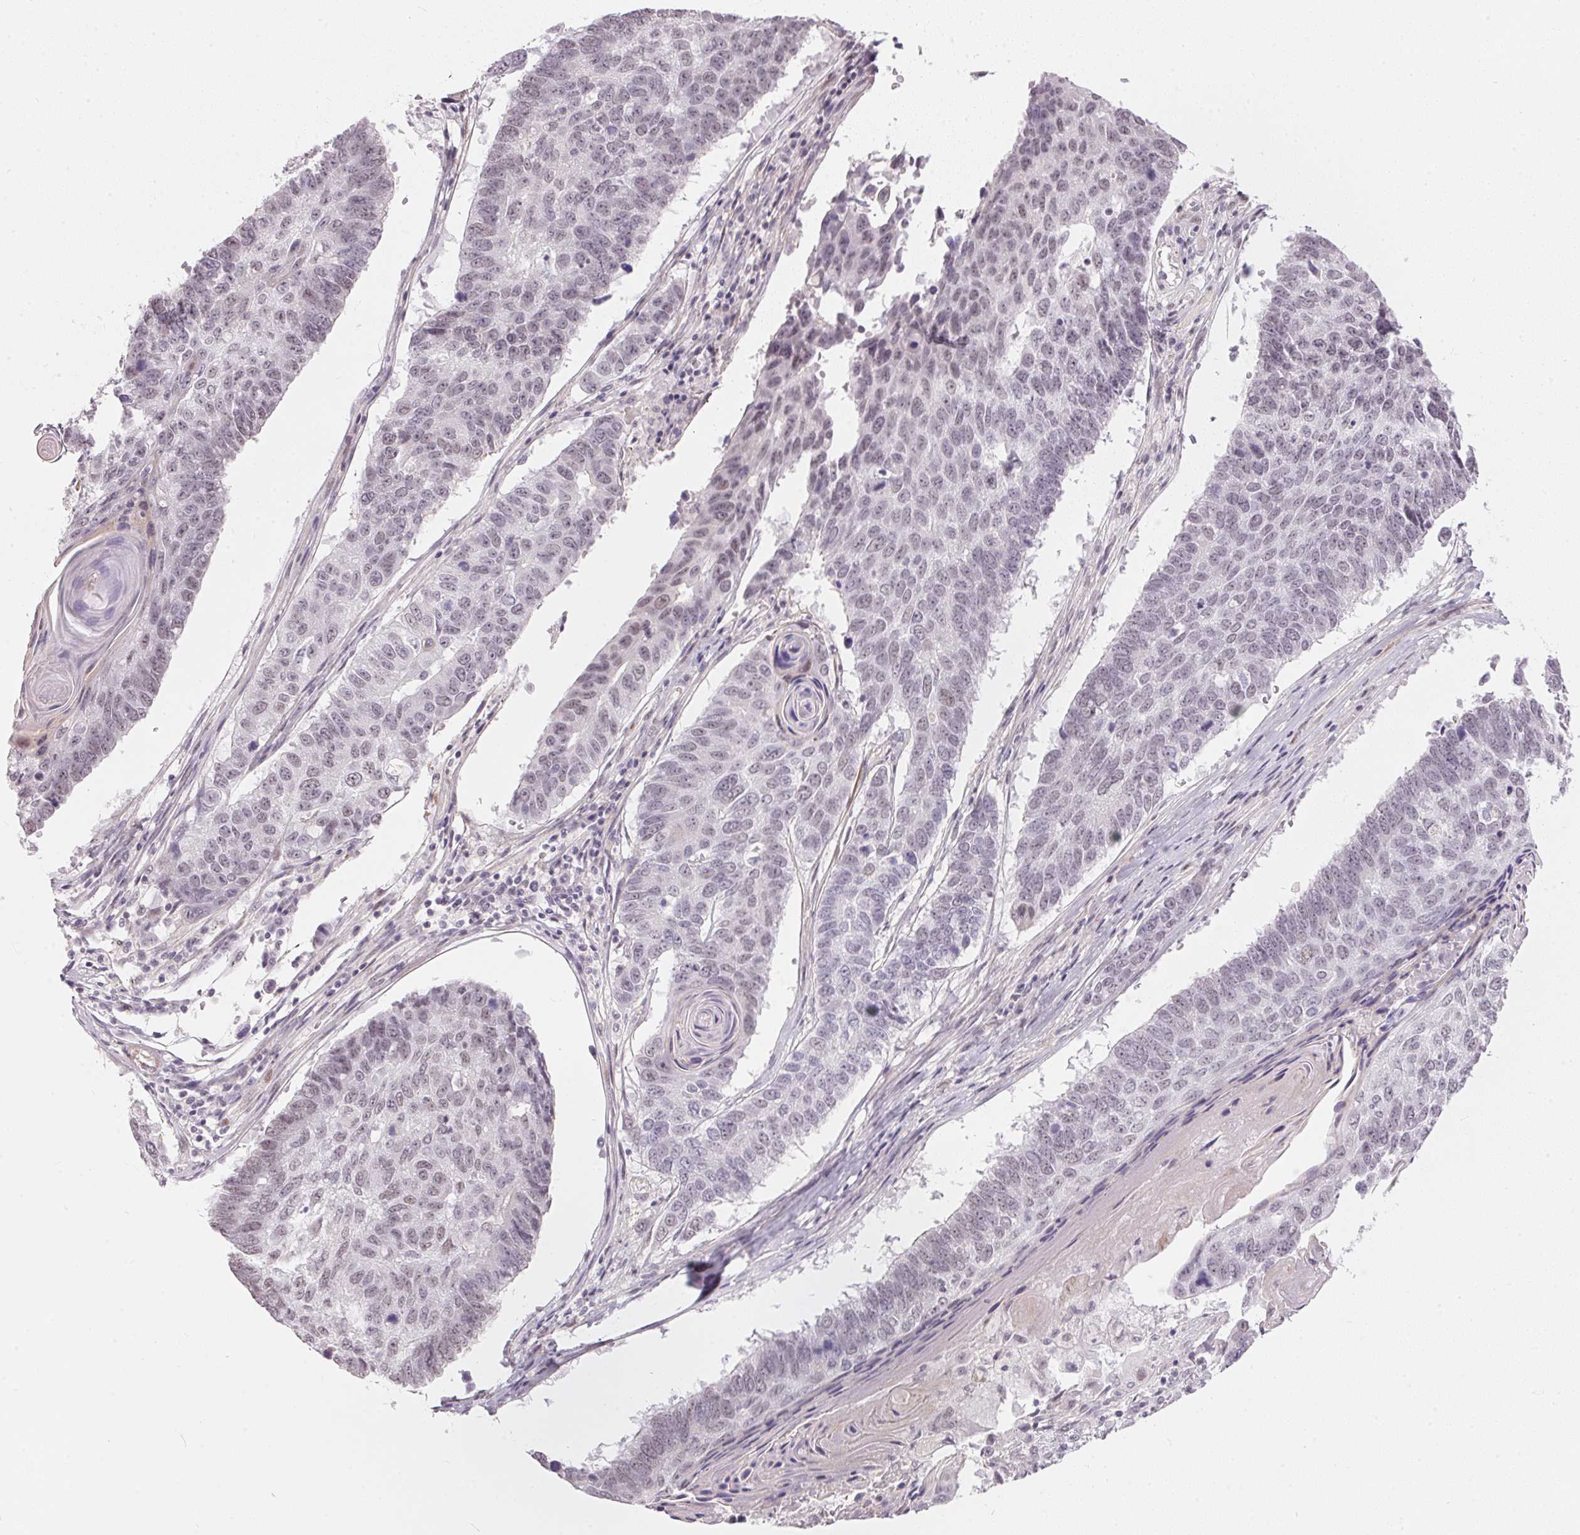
{"staining": {"intensity": "negative", "quantity": "none", "location": "none"}, "tissue": "lung cancer", "cell_type": "Tumor cells", "image_type": "cancer", "snomed": [{"axis": "morphology", "description": "Squamous cell carcinoma, NOS"}, {"axis": "topography", "description": "Lung"}], "caption": "Tumor cells are negative for protein expression in human lung cancer (squamous cell carcinoma).", "gene": "GDAP1L1", "patient": {"sex": "male", "age": 73}}